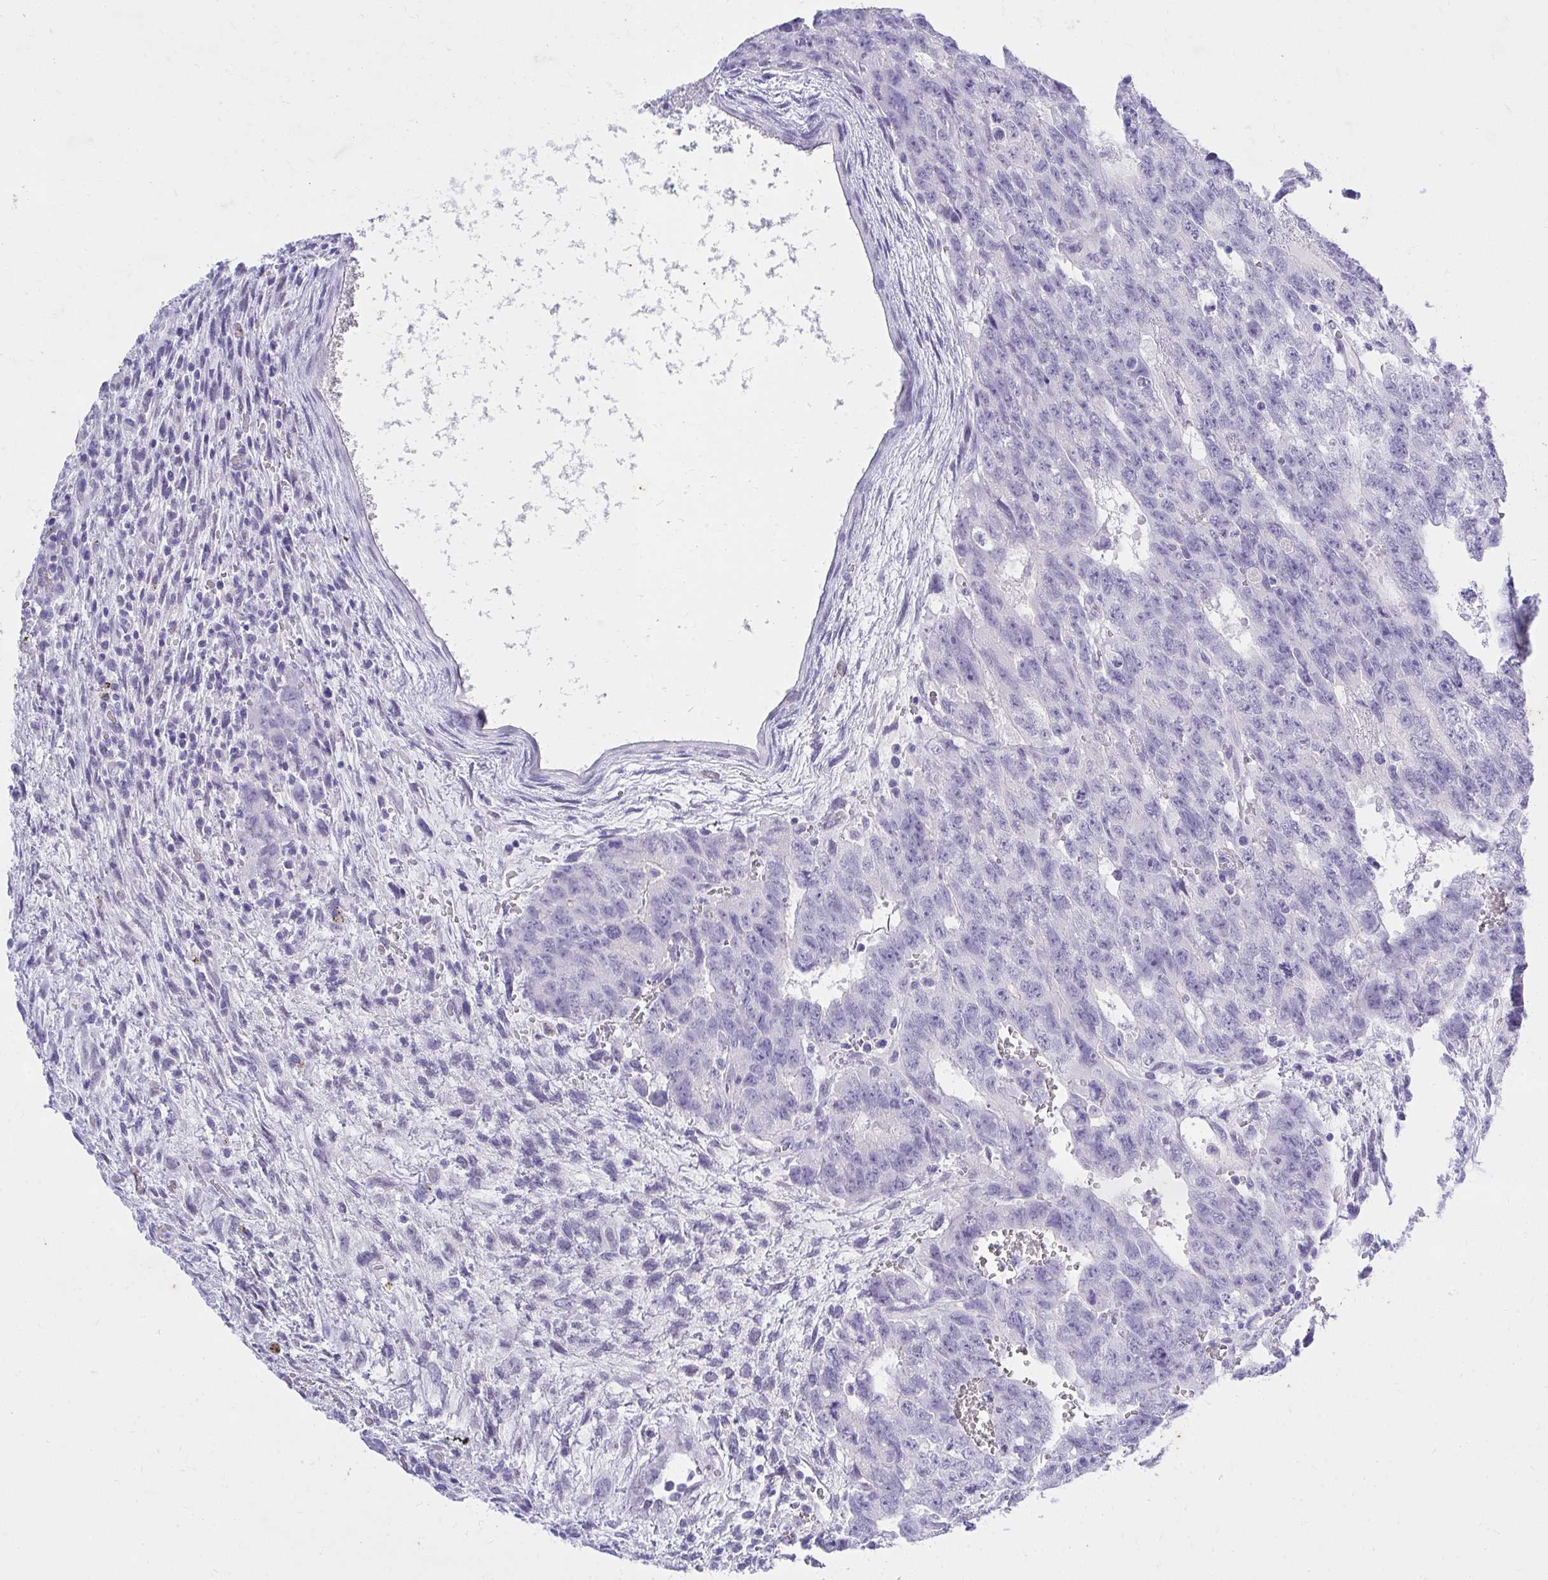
{"staining": {"intensity": "negative", "quantity": "none", "location": "none"}, "tissue": "testis cancer", "cell_type": "Tumor cells", "image_type": "cancer", "snomed": [{"axis": "morphology", "description": "Carcinoma, Embryonal, NOS"}, {"axis": "topography", "description": "Testis"}], "caption": "Micrograph shows no significant protein expression in tumor cells of testis embryonal carcinoma.", "gene": "KLK1", "patient": {"sex": "male", "age": 26}}